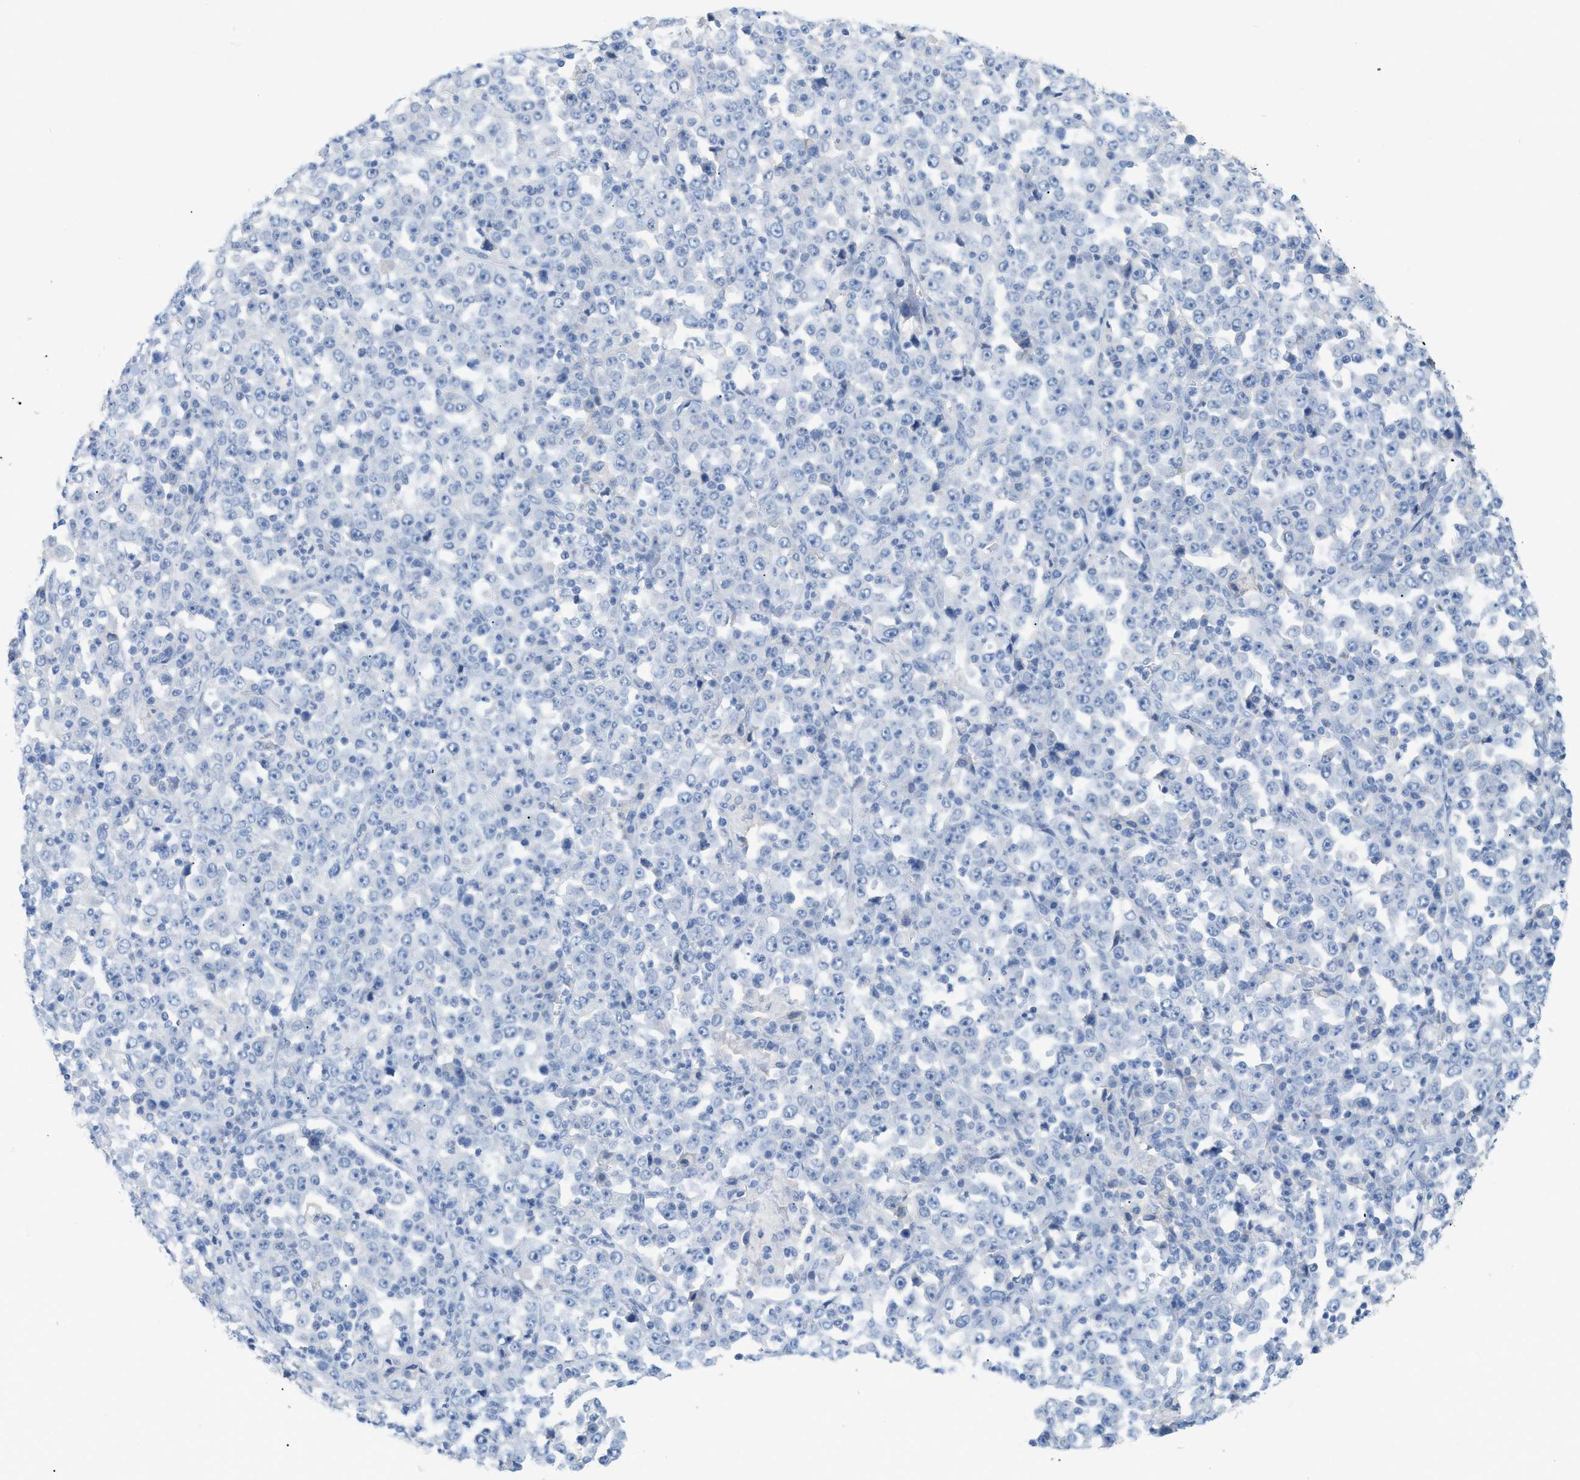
{"staining": {"intensity": "negative", "quantity": "none", "location": "none"}, "tissue": "stomach cancer", "cell_type": "Tumor cells", "image_type": "cancer", "snomed": [{"axis": "morphology", "description": "Normal tissue, NOS"}, {"axis": "morphology", "description": "Adenocarcinoma, NOS"}, {"axis": "topography", "description": "Stomach, upper"}, {"axis": "topography", "description": "Stomach"}], "caption": "Immunohistochemistry (IHC) photomicrograph of adenocarcinoma (stomach) stained for a protein (brown), which exhibits no expression in tumor cells.", "gene": "PAPPA", "patient": {"sex": "male", "age": 59}}